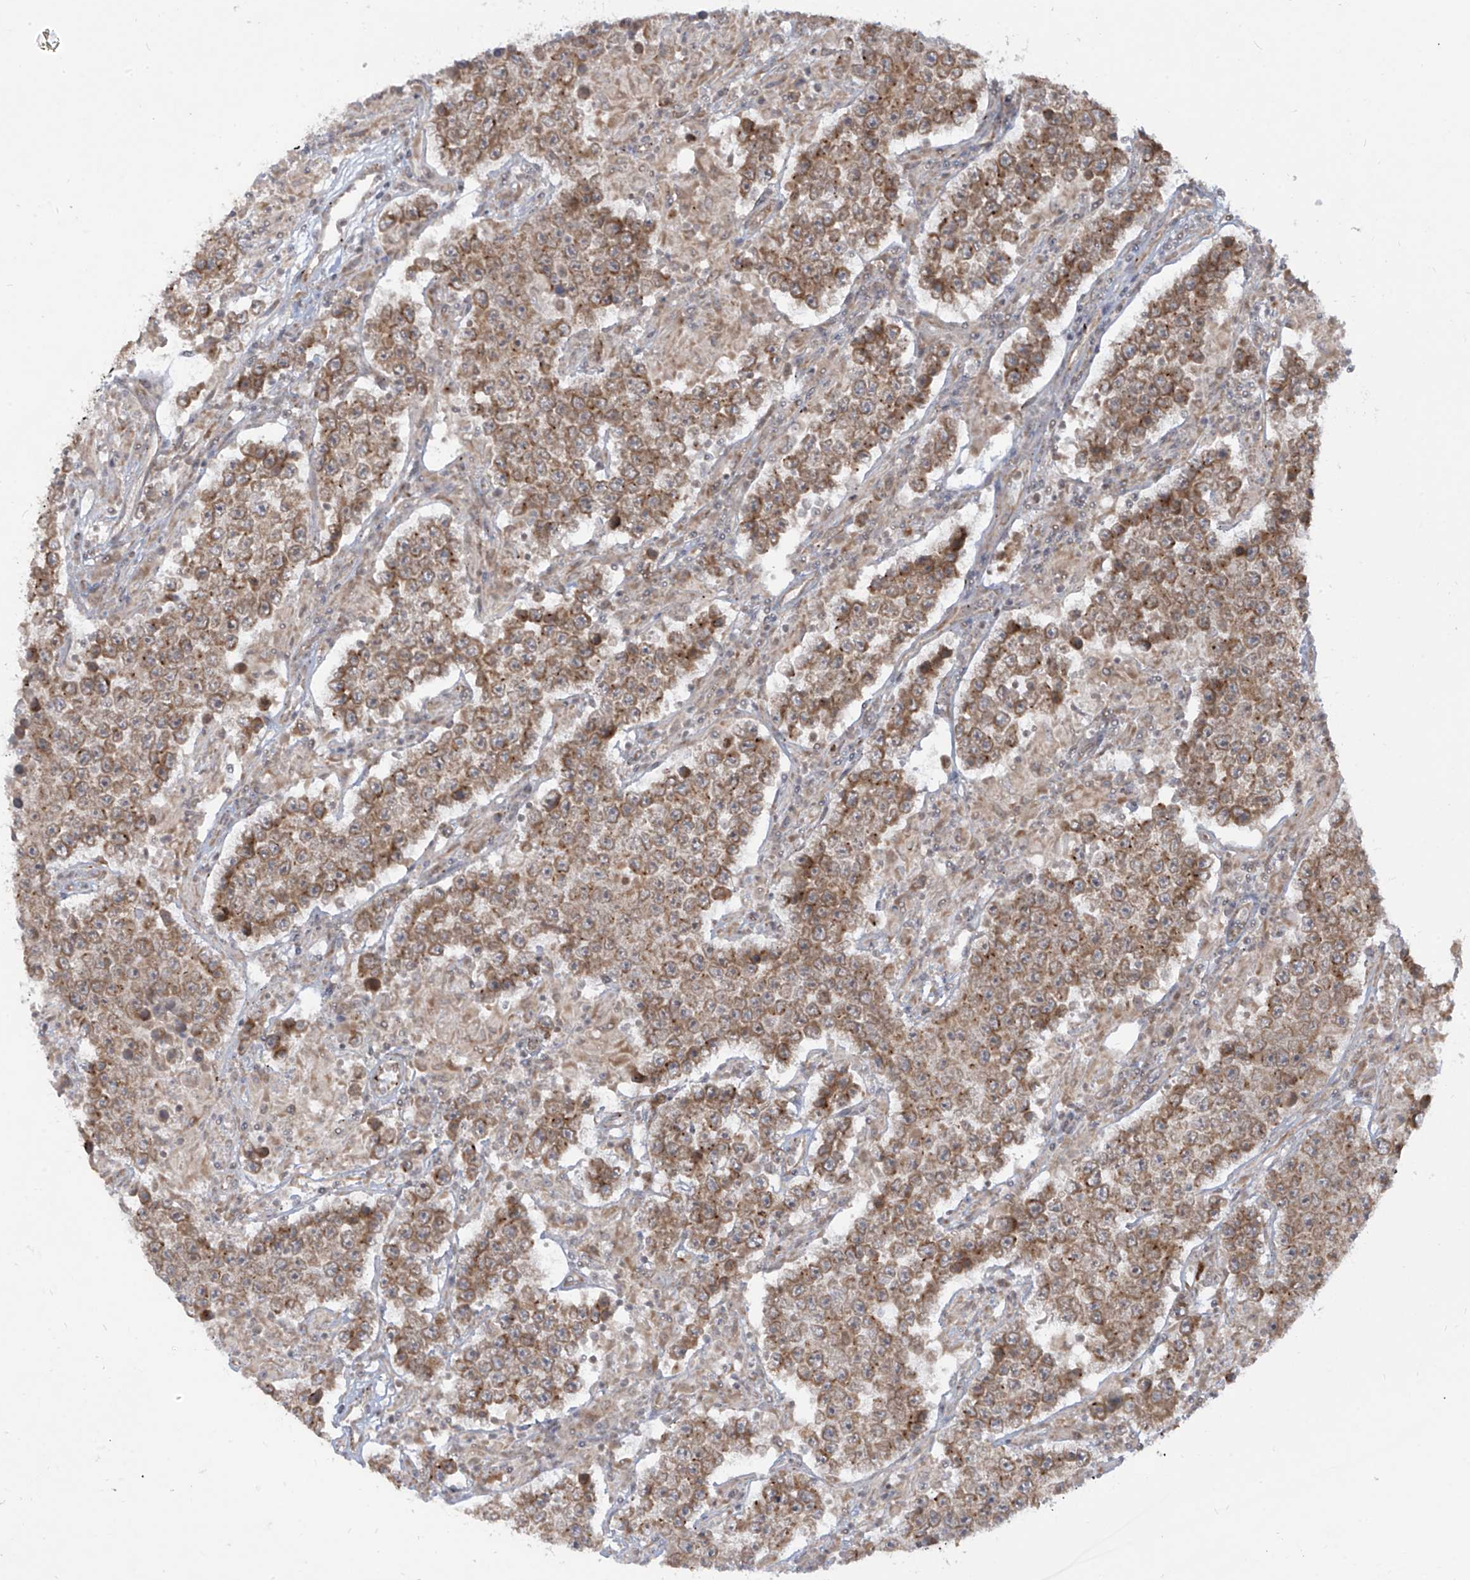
{"staining": {"intensity": "moderate", "quantity": ">75%", "location": "cytoplasmic/membranous"}, "tissue": "testis cancer", "cell_type": "Tumor cells", "image_type": "cancer", "snomed": [{"axis": "morphology", "description": "Normal tissue, NOS"}, {"axis": "morphology", "description": "Urothelial carcinoma, High grade"}, {"axis": "morphology", "description": "Seminoma, NOS"}, {"axis": "morphology", "description": "Carcinoma, Embryonal, NOS"}, {"axis": "topography", "description": "Urinary bladder"}, {"axis": "topography", "description": "Testis"}], "caption": "Immunohistochemical staining of testis cancer shows moderate cytoplasmic/membranous protein positivity in about >75% of tumor cells. (DAB (3,3'-diaminobenzidine) IHC, brown staining for protein, blue staining for nuclei).", "gene": "TRIM67", "patient": {"sex": "male", "age": 41}}